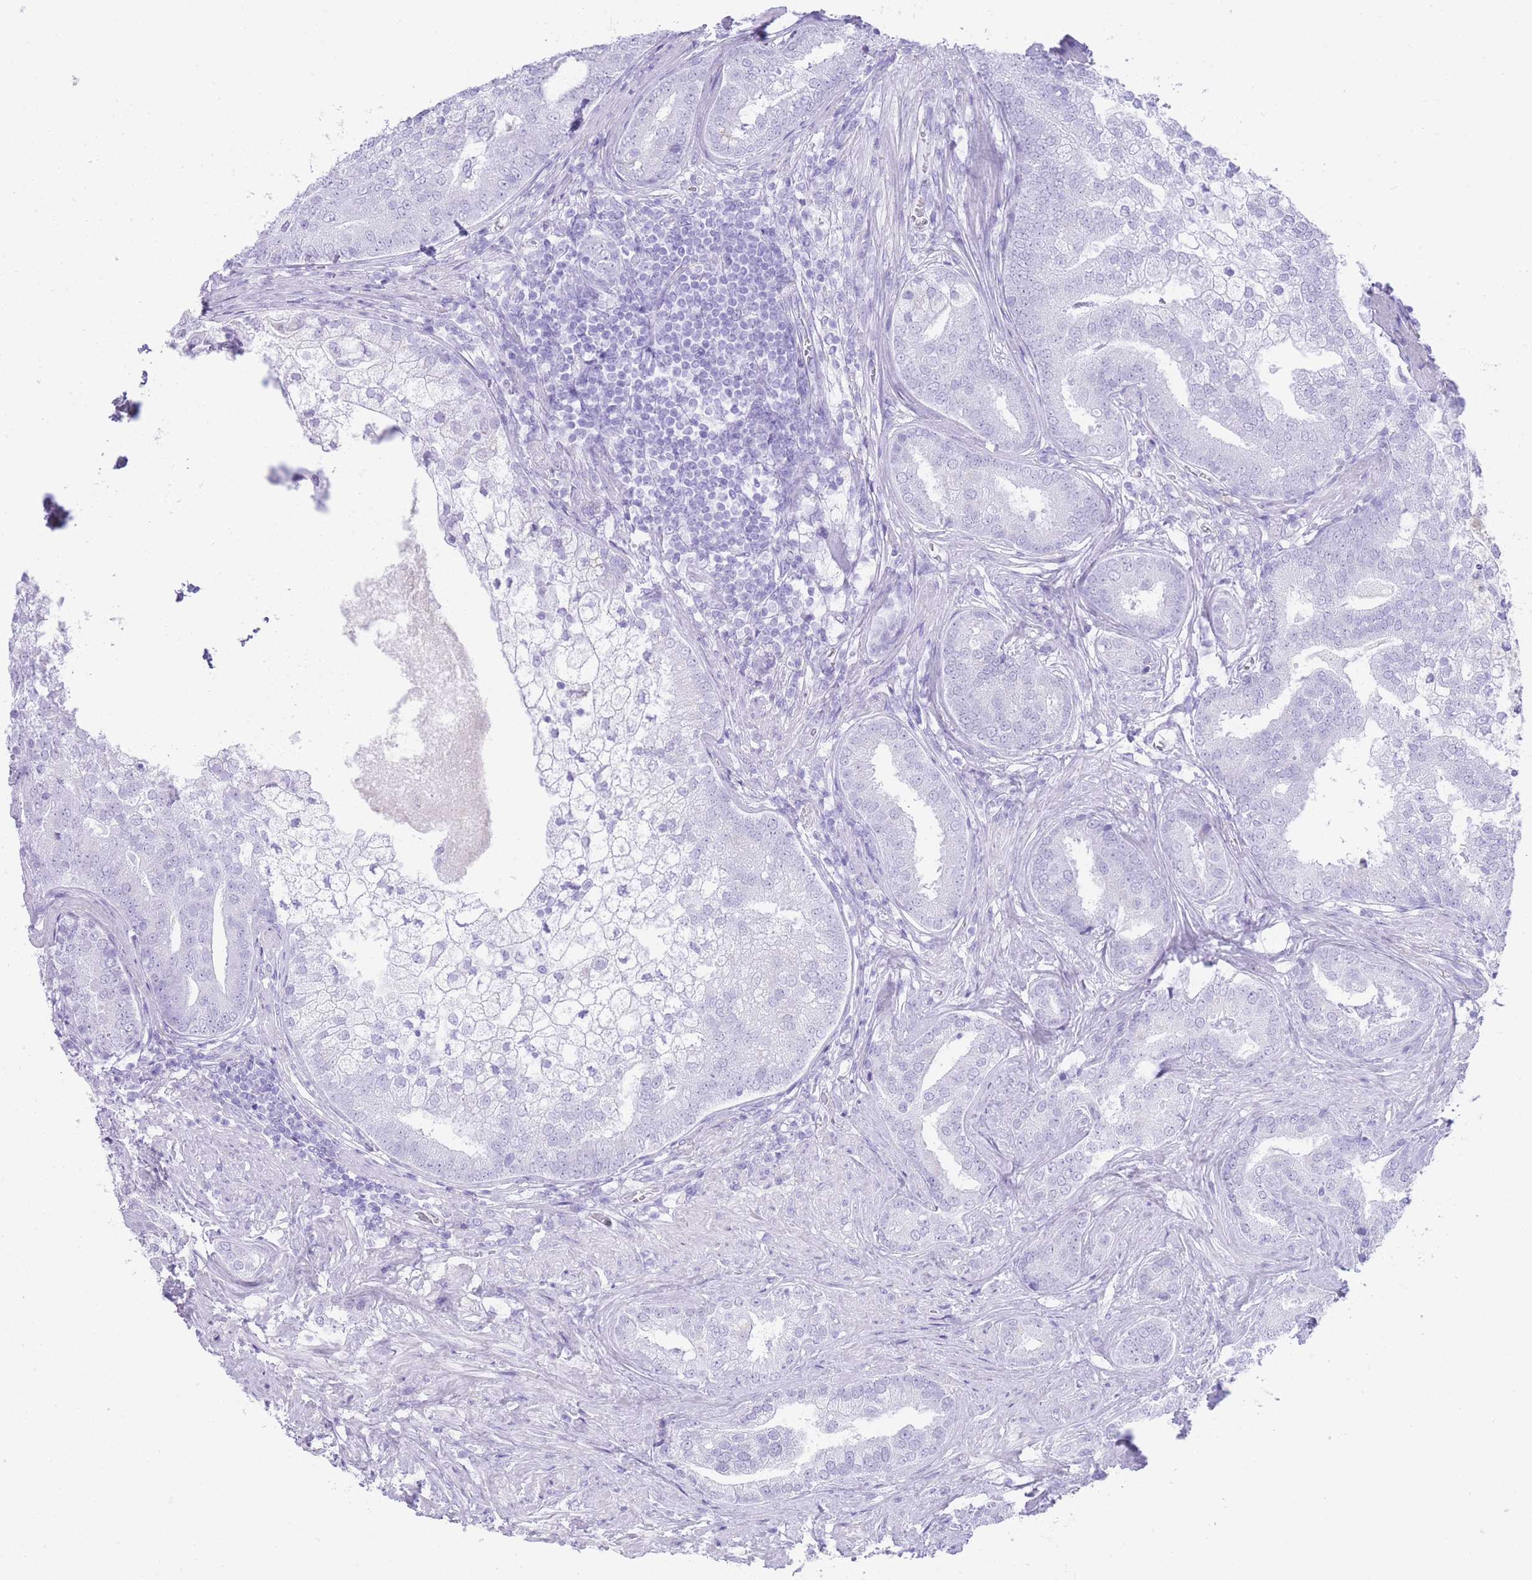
{"staining": {"intensity": "negative", "quantity": "none", "location": "none"}, "tissue": "prostate cancer", "cell_type": "Tumor cells", "image_type": "cancer", "snomed": [{"axis": "morphology", "description": "Adenocarcinoma, High grade"}, {"axis": "topography", "description": "Prostate"}], "caption": "Immunohistochemical staining of prostate cancer (high-grade adenocarcinoma) demonstrates no significant positivity in tumor cells. Nuclei are stained in blue.", "gene": "ELOA2", "patient": {"sex": "male", "age": 55}}